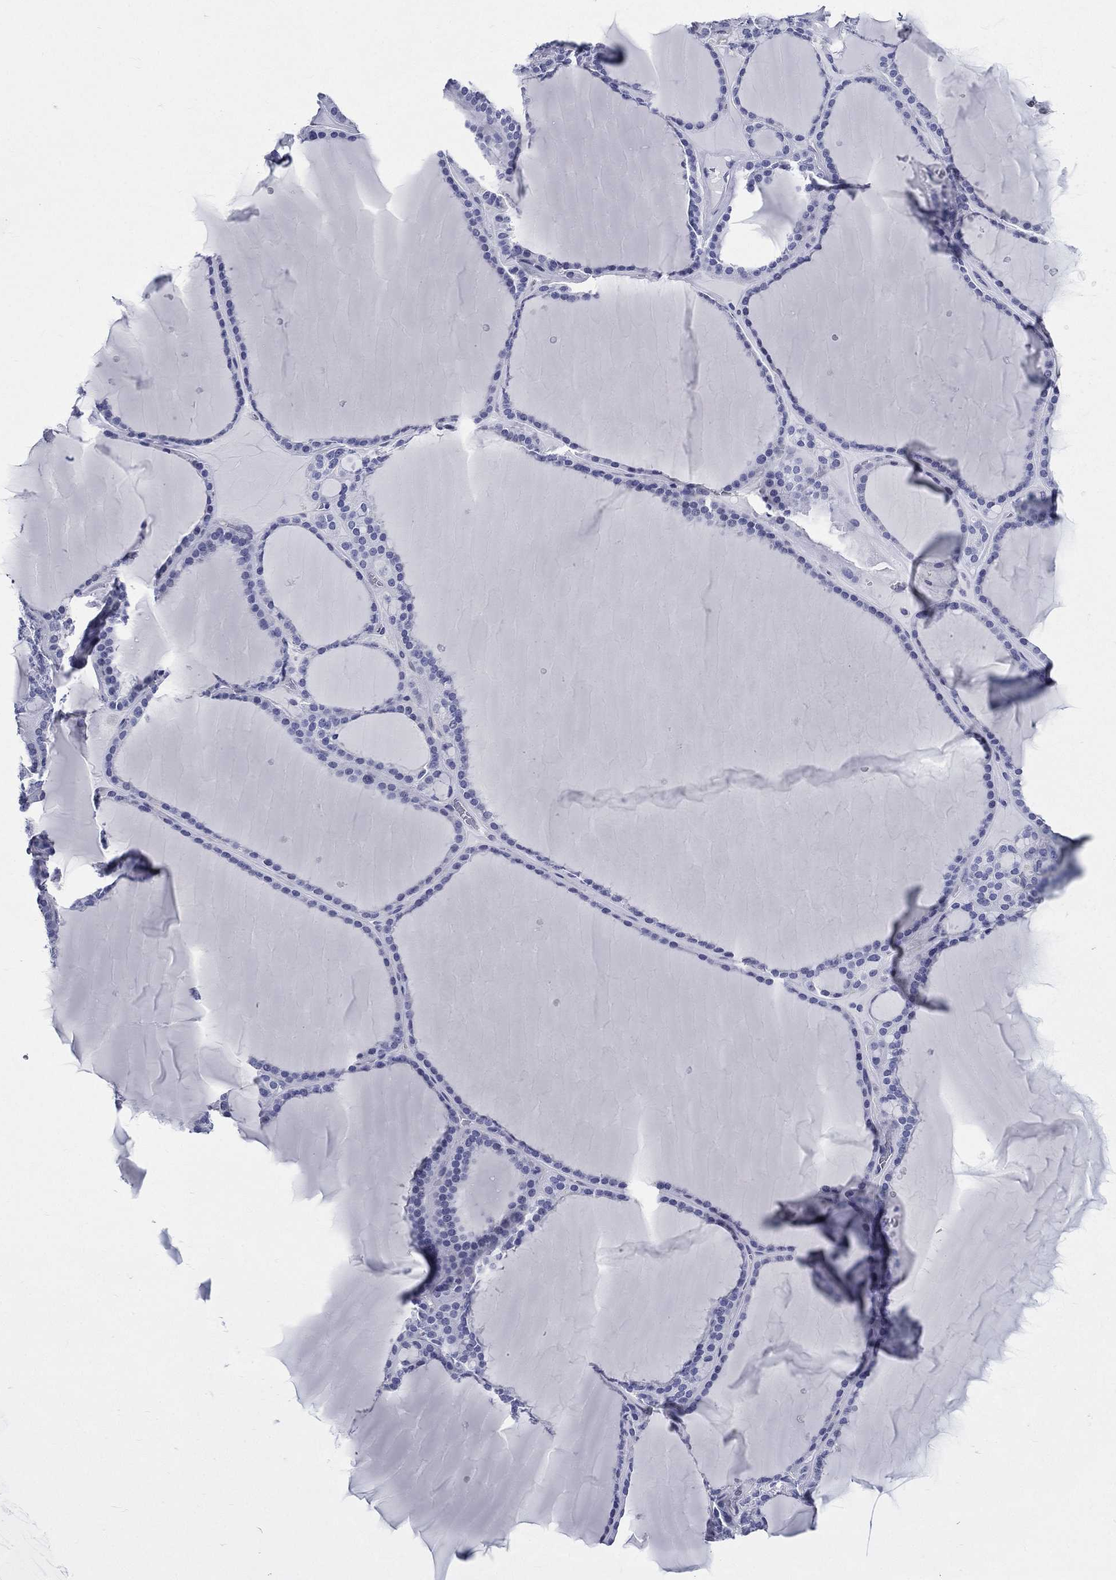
{"staining": {"intensity": "negative", "quantity": "none", "location": "none"}, "tissue": "thyroid gland", "cell_type": "Glandular cells", "image_type": "normal", "snomed": [{"axis": "morphology", "description": "Normal tissue, NOS"}, {"axis": "topography", "description": "Thyroid gland"}], "caption": "This is an immunohistochemistry (IHC) photomicrograph of normal human thyroid gland. There is no positivity in glandular cells.", "gene": "DPYS", "patient": {"sex": "male", "age": 63}}